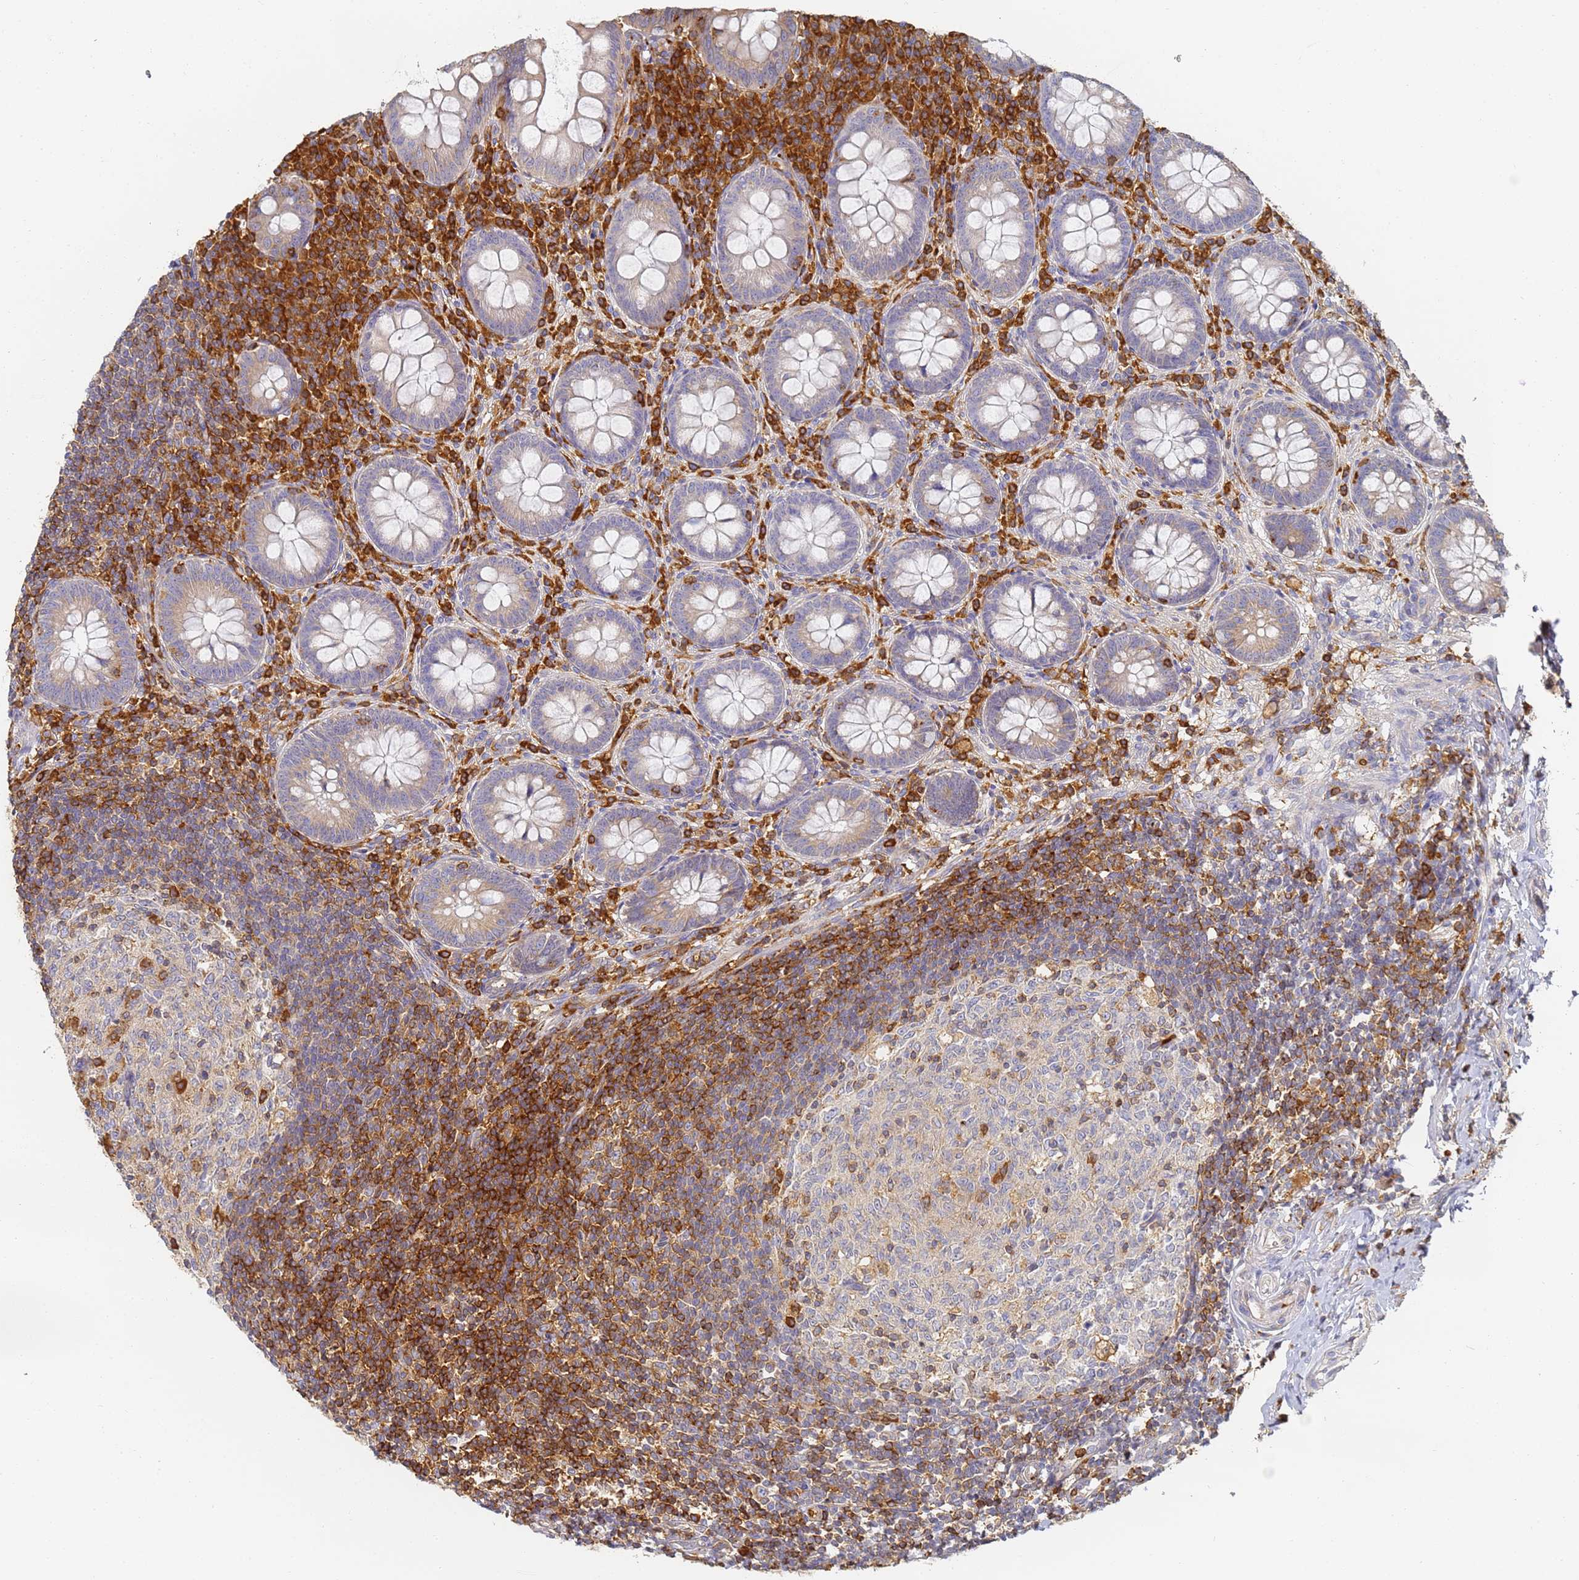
{"staining": {"intensity": "weak", "quantity": "<25%", "location": "cytoplasmic/membranous"}, "tissue": "appendix", "cell_type": "Glandular cells", "image_type": "normal", "snomed": [{"axis": "morphology", "description": "Normal tissue, NOS"}, {"axis": "topography", "description": "Appendix"}], "caption": "Glandular cells are negative for brown protein staining in benign appendix. (Stains: DAB (3,3'-diaminobenzidine) IHC with hematoxylin counter stain, Microscopy: brightfield microscopy at high magnification).", "gene": "BIN2", "patient": {"sex": "female", "age": 33}}